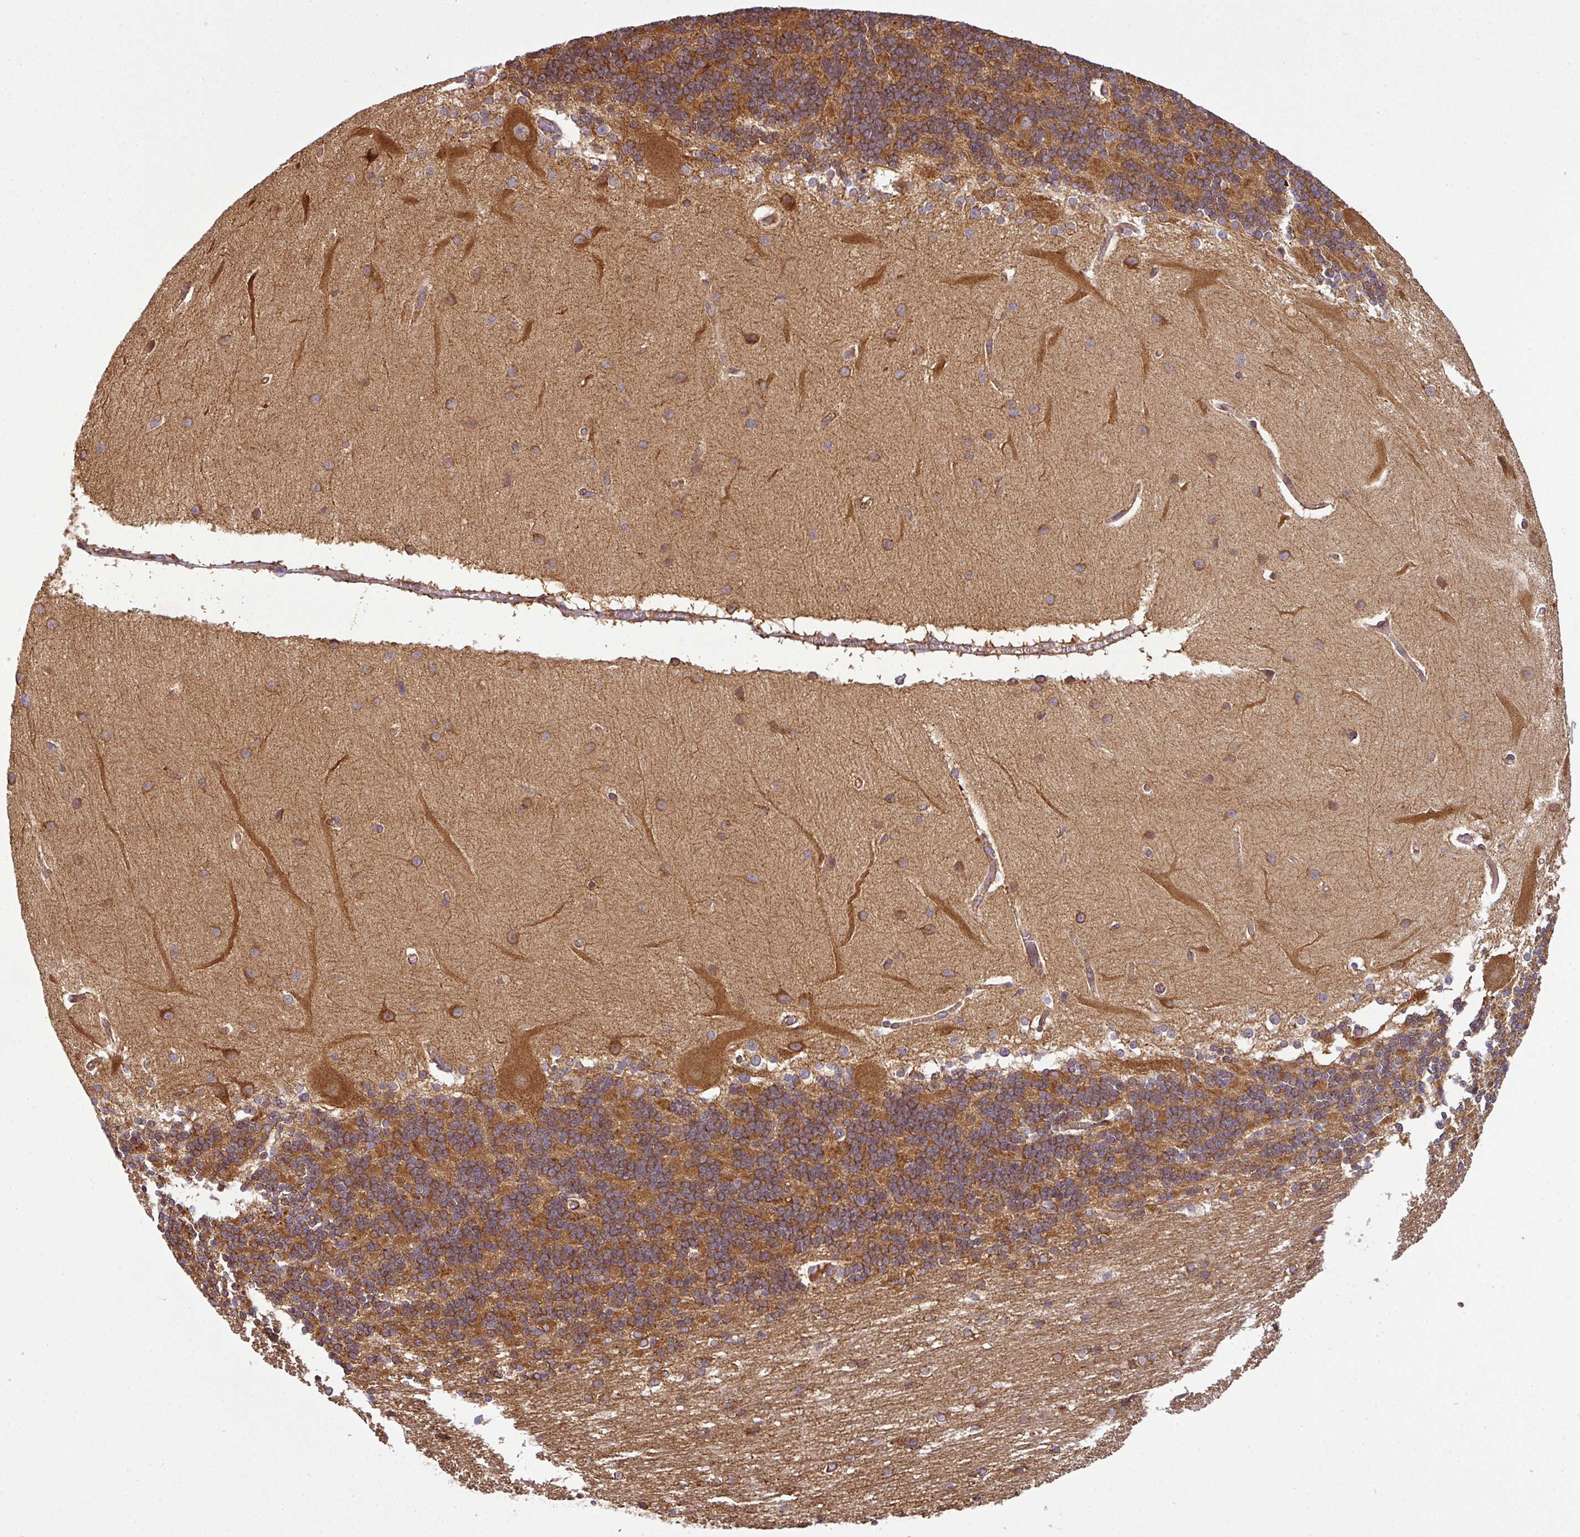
{"staining": {"intensity": "strong", "quantity": ">75%", "location": "cytoplasmic/membranous"}, "tissue": "cerebellum", "cell_type": "Cells in granular layer", "image_type": "normal", "snomed": [{"axis": "morphology", "description": "Normal tissue, NOS"}, {"axis": "topography", "description": "Cerebellum"}], "caption": "Immunohistochemical staining of normal human cerebellum exhibits >75% levels of strong cytoplasmic/membranous protein staining in about >75% of cells in granular layer. (Brightfield microscopy of DAB IHC at high magnification).", "gene": "PRELID3B", "patient": {"sex": "female", "age": 54}}